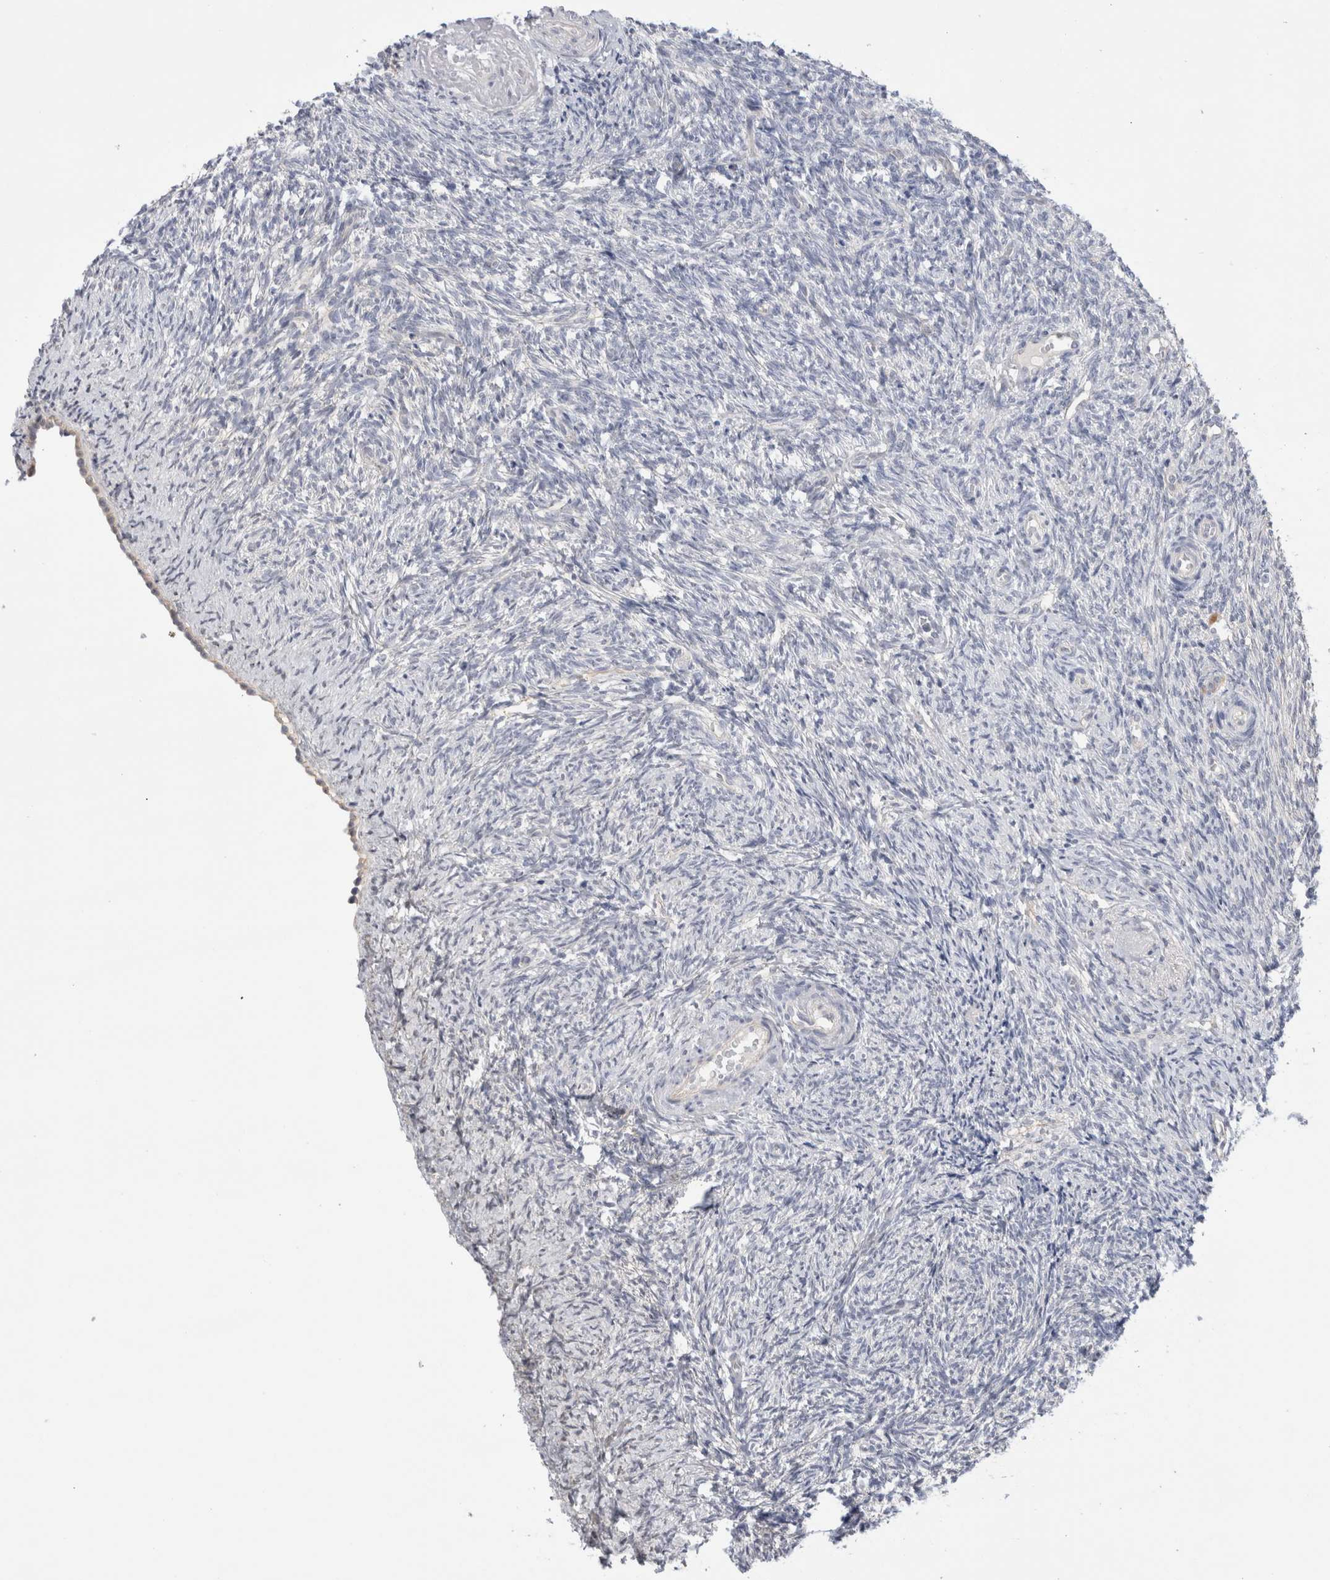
{"staining": {"intensity": "negative", "quantity": "none", "location": "none"}, "tissue": "ovary", "cell_type": "Follicle cells", "image_type": "normal", "snomed": [{"axis": "morphology", "description": "Normal tissue, NOS"}, {"axis": "topography", "description": "Ovary"}], "caption": "An immunohistochemistry (IHC) image of unremarkable ovary is shown. There is no staining in follicle cells of ovary. The staining is performed using DAB (3,3'-diaminobenzidine) brown chromogen with nuclei counter-stained in using hematoxylin.", "gene": "VANGL1", "patient": {"sex": "female", "age": 41}}